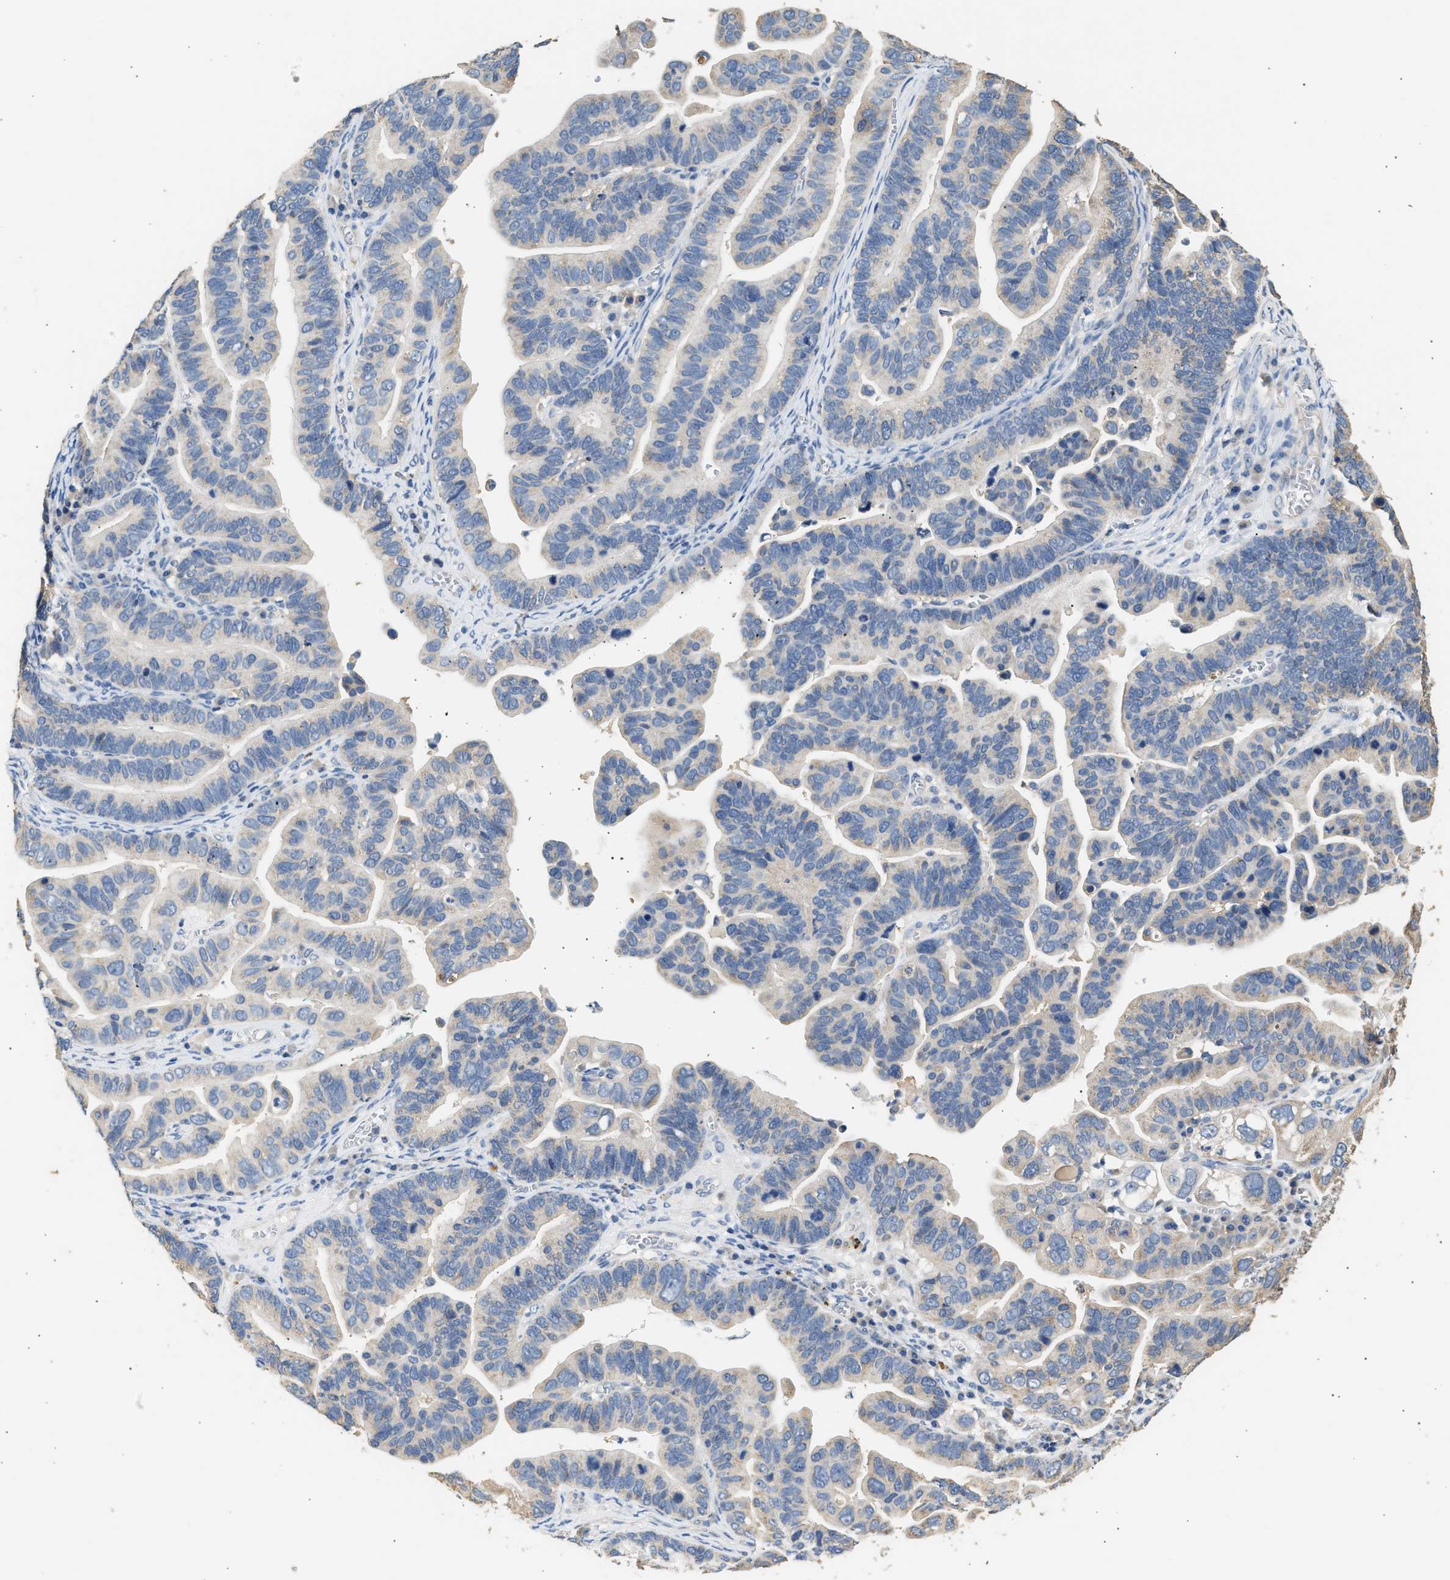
{"staining": {"intensity": "negative", "quantity": "none", "location": "none"}, "tissue": "ovarian cancer", "cell_type": "Tumor cells", "image_type": "cancer", "snomed": [{"axis": "morphology", "description": "Cystadenocarcinoma, serous, NOS"}, {"axis": "topography", "description": "Ovary"}], "caption": "Immunohistochemistry histopathology image of neoplastic tissue: ovarian cancer (serous cystadenocarcinoma) stained with DAB shows no significant protein positivity in tumor cells. The staining is performed using DAB brown chromogen with nuclei counter-stained in using hematoxylin.", "gene": "WDR31", "patient": {"sex": "female", "age": 56}}